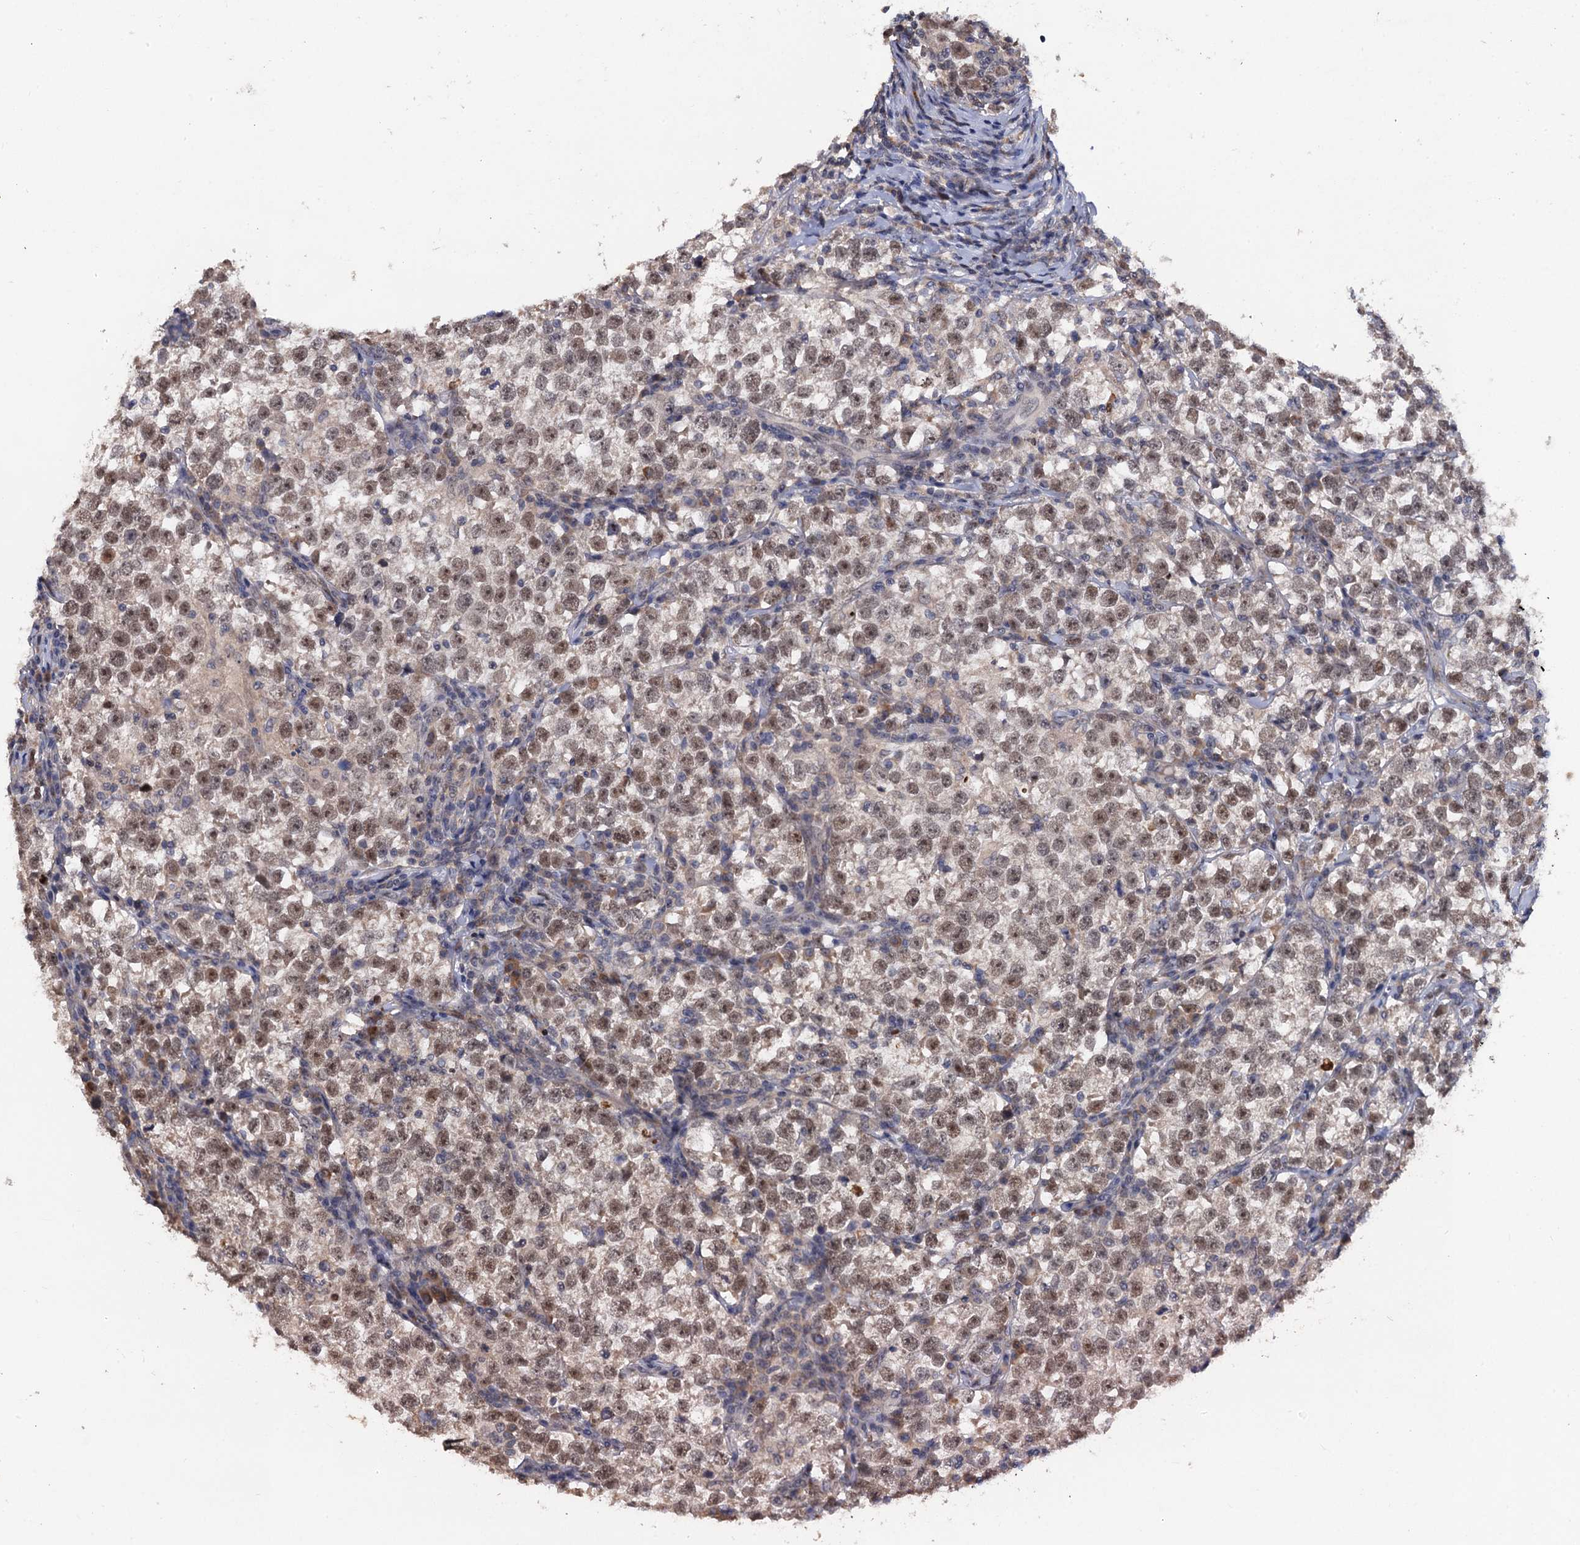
{"staining": {"intensity": "moderate", "quantity": ">75%", "location": "nuclear"}, "tissue": "testis cancer", "cell_type": "Tumor cells", "image_type": "cancer", "snomed": [{"axis": "morphology", "description": "Normal tissue, NOS"}, {"axis": "morphology", "description": "Seminoma, NOS"}, {"axis": "topography", "description": "Testis"}], "caption": "IHC image of human testis seminoma stained for a protein (brown), which reveals medium levels of moderate nuclear staining in approximately >75% of tumor cells.", "gene": "LRRC63", "patient": {"sex": "male", "age": 43}}